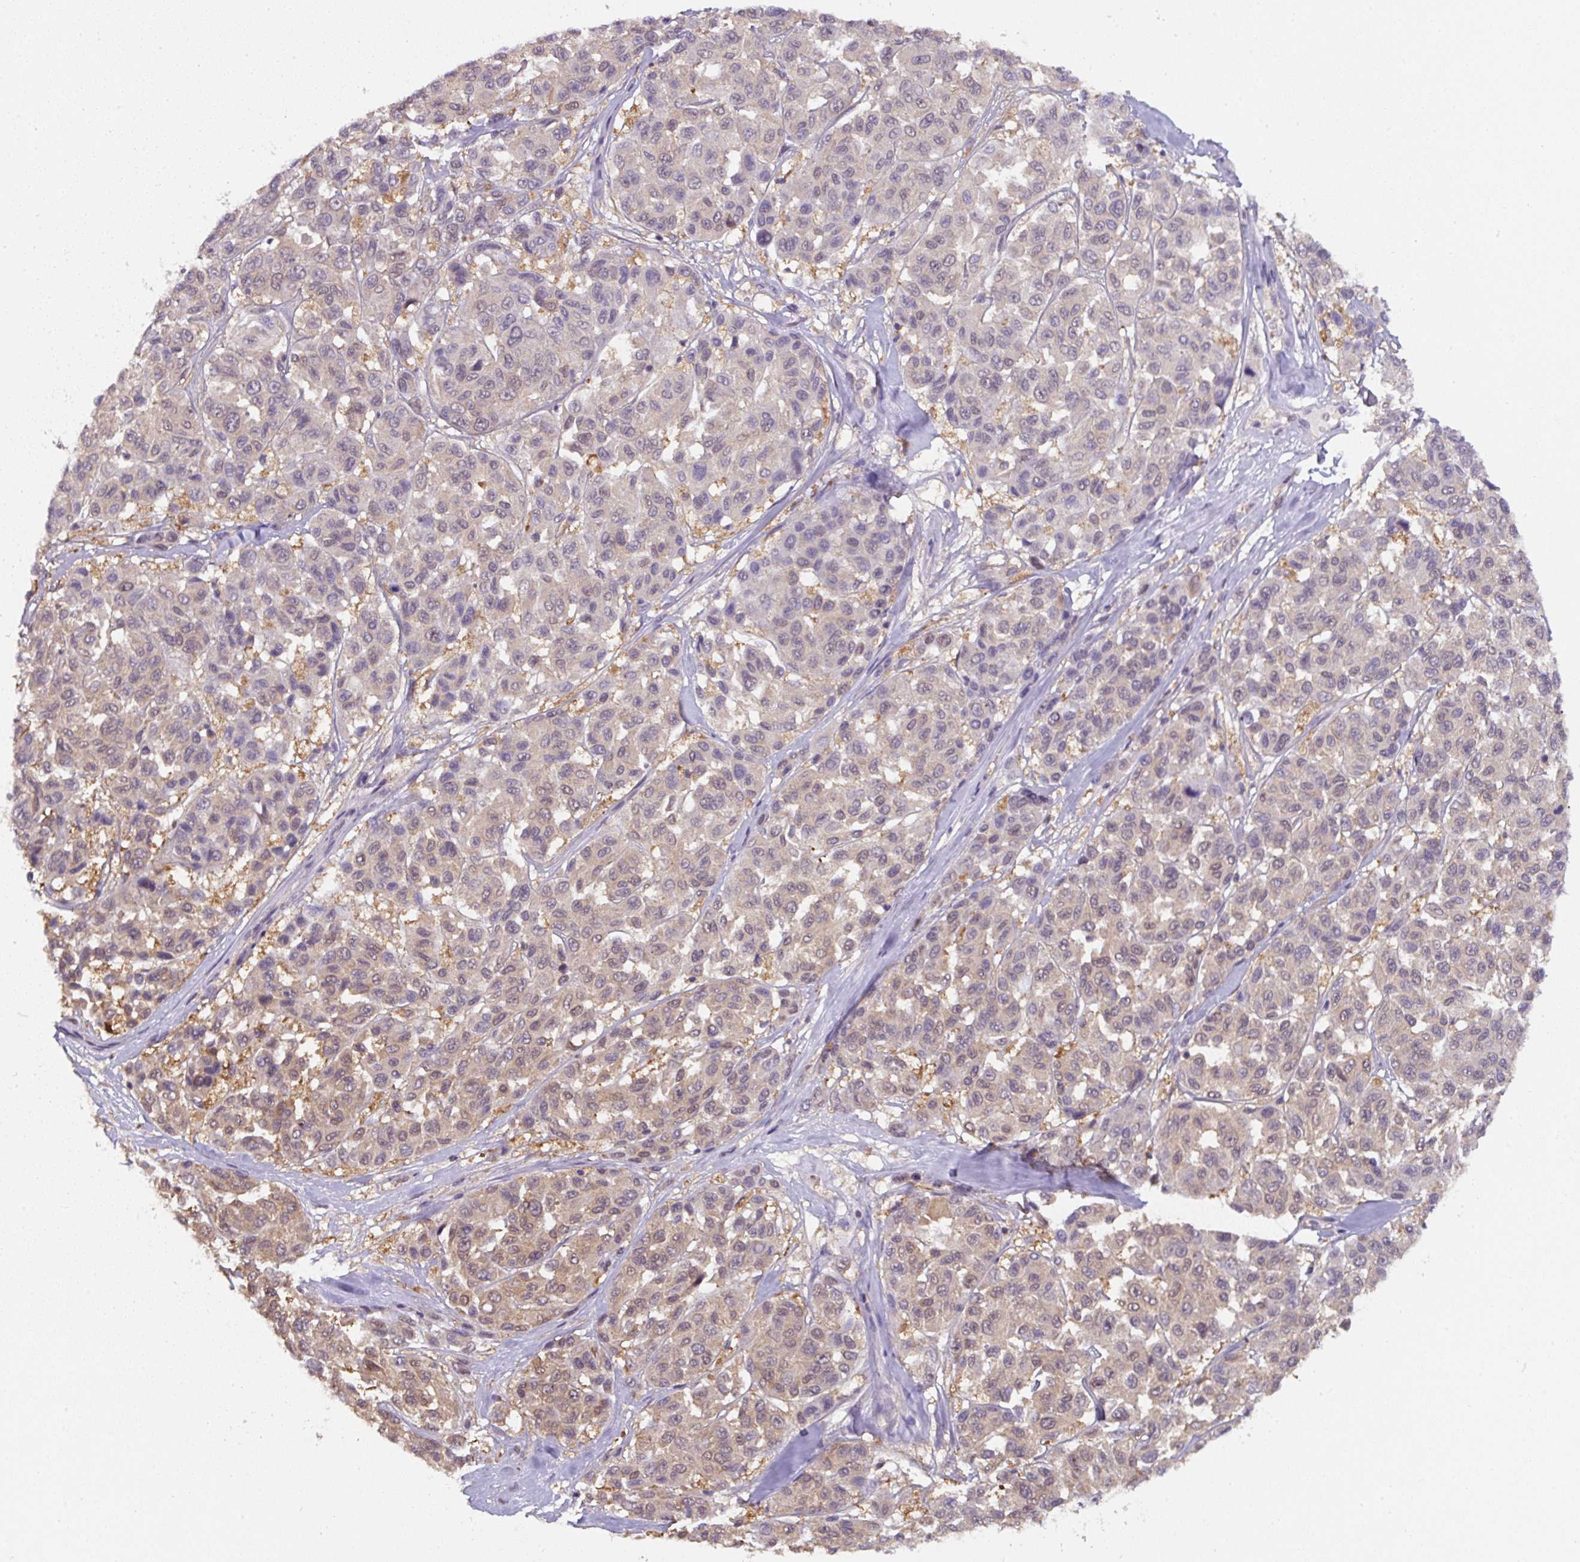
{"staining": {"intensity": "weak", "quantity": "25%-75%", "location": "cytoplasmic/membranous"}, "tissue": "melanoma", "cell_type": "Tumor cells", "image_type": "cancer", "snomed": [{"axis": "morphology", "description": "Malignant melanoma, NOS"}, {"axis": "topography", "description": "Skin"}], "caption": "A micrograph of melanoma stained for a protein demonstrates weak cytoplasmic/membranous brown staining in tumor cells. (brown staining indicates protein expression, while blue staining denotes nuclei).", "gene": "ST13", "patient": {"sex": "female", "age": 66}}